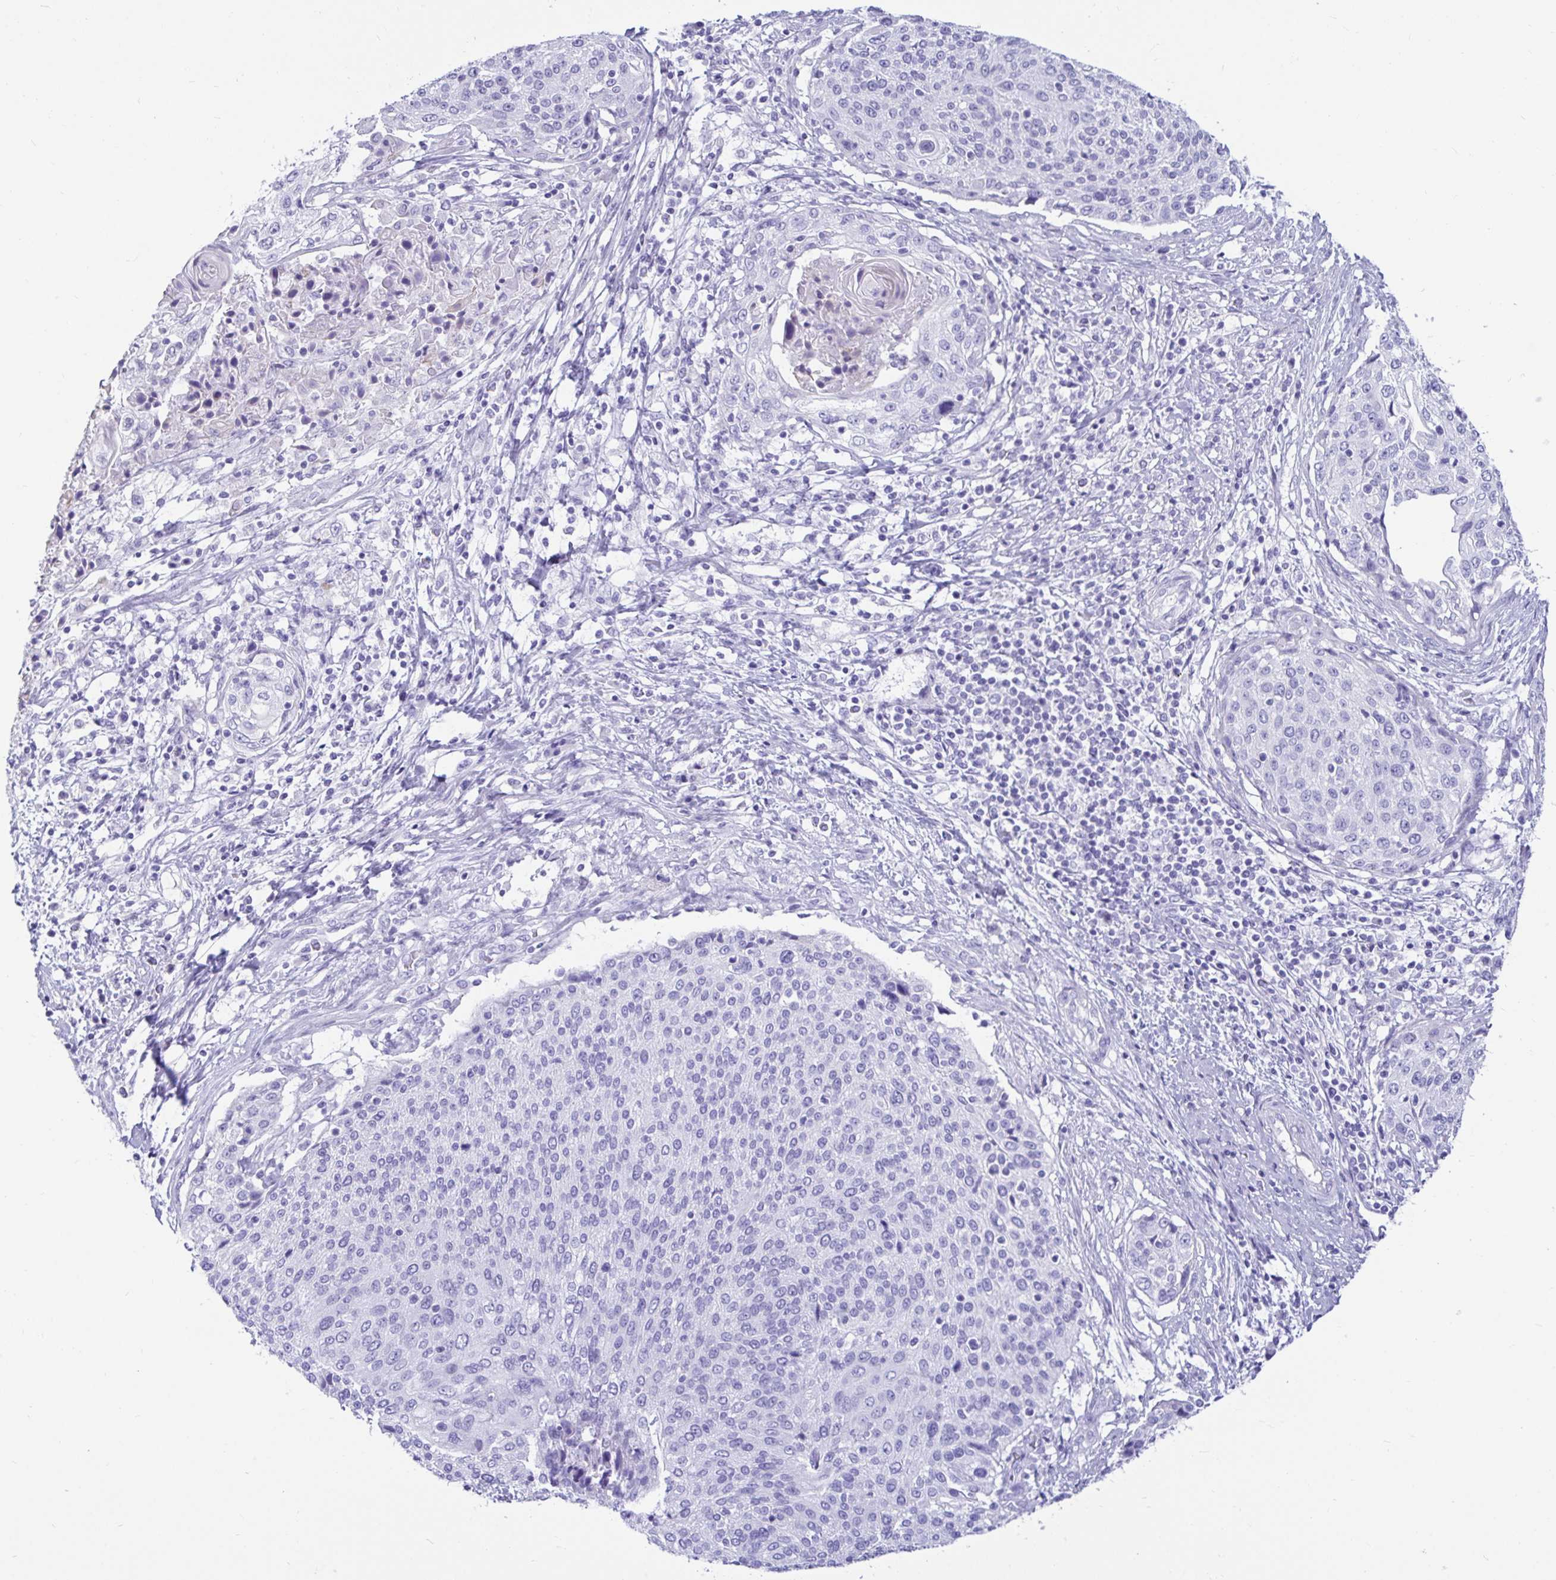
{"staining": {"intensity": "negative", "quantity": "none", "location": "none"}, "tissue": "cervical cancer", "cell_type": "Tumor cells", "image_type": "cancer", "snomed": [{"axis": "morphology", "description": "Squamous cell carcinoma, NOS"}, {"axis": "topography", "description": "Cervix"}], "caption": "Immunohistochemistry (IHC) image of squamous cell carcinoma (cervical) stained for a protein (brown), which demonstrates no positivity in tumor cells.", "gene": "ZPBP2", "patient": {"sex": "female", "age": 31}}